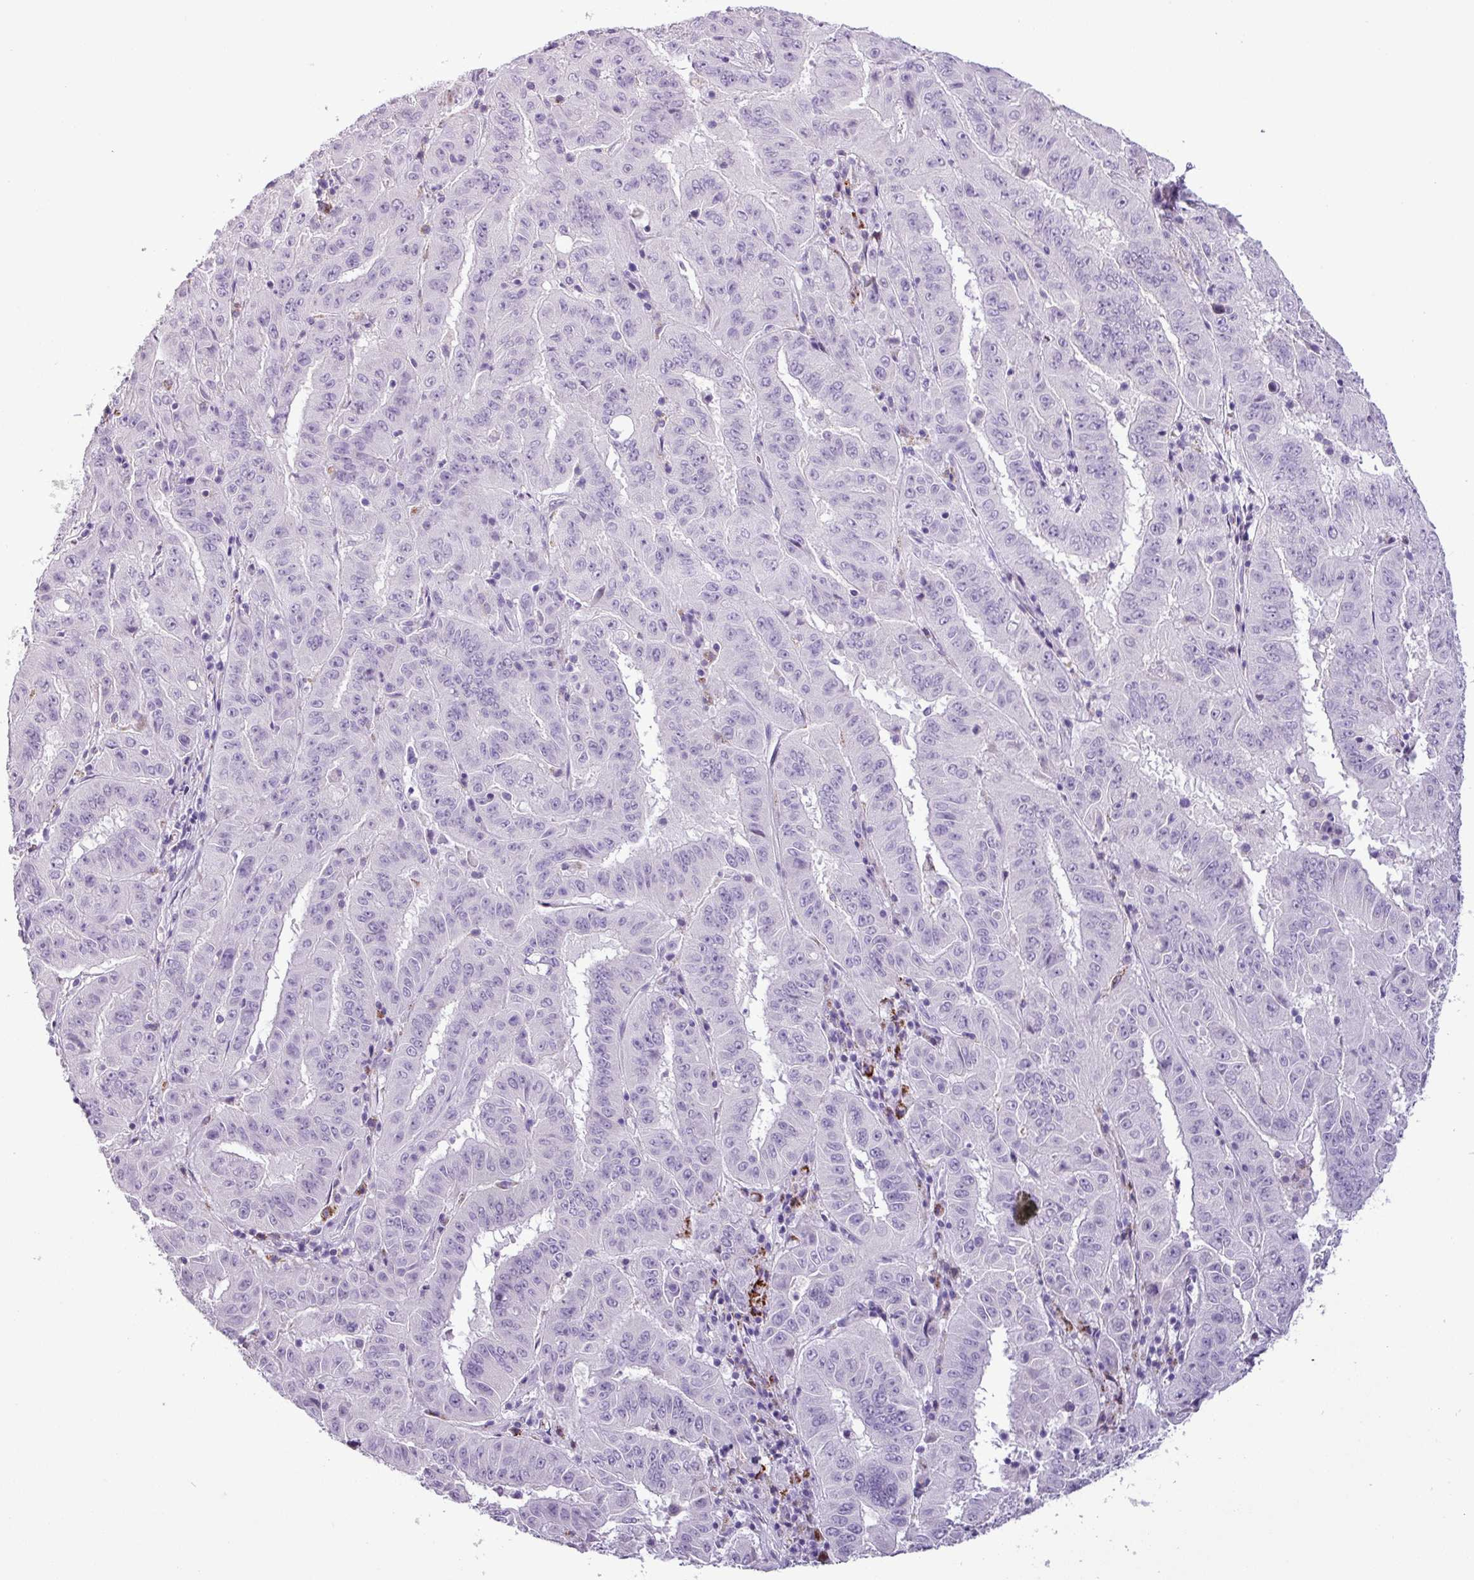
{"staining": {"intensity": "negative", "quantity": "none", "location": "none"}, "tissue": "pancreatic cancer", "cell_type": "Tumor cells", "image_type": "cancer", "snomed": [{"axis": "morphology", "description": "Adenocarcinoma, NOS"}, {"axis": "topography", "description": "Pancreas"}], "caption": "An IHC image of pancreatic cancer (adenocarcinoma) is shown. There is no staining in tumor cells of pancreatic cancer (adenocarcinoma). (DAB (3,3'-diaminobenzidine) immunohistochemistry, high magnification).", "gene": "ZNF667", "patient": {"sex": "male", "age": 63}}